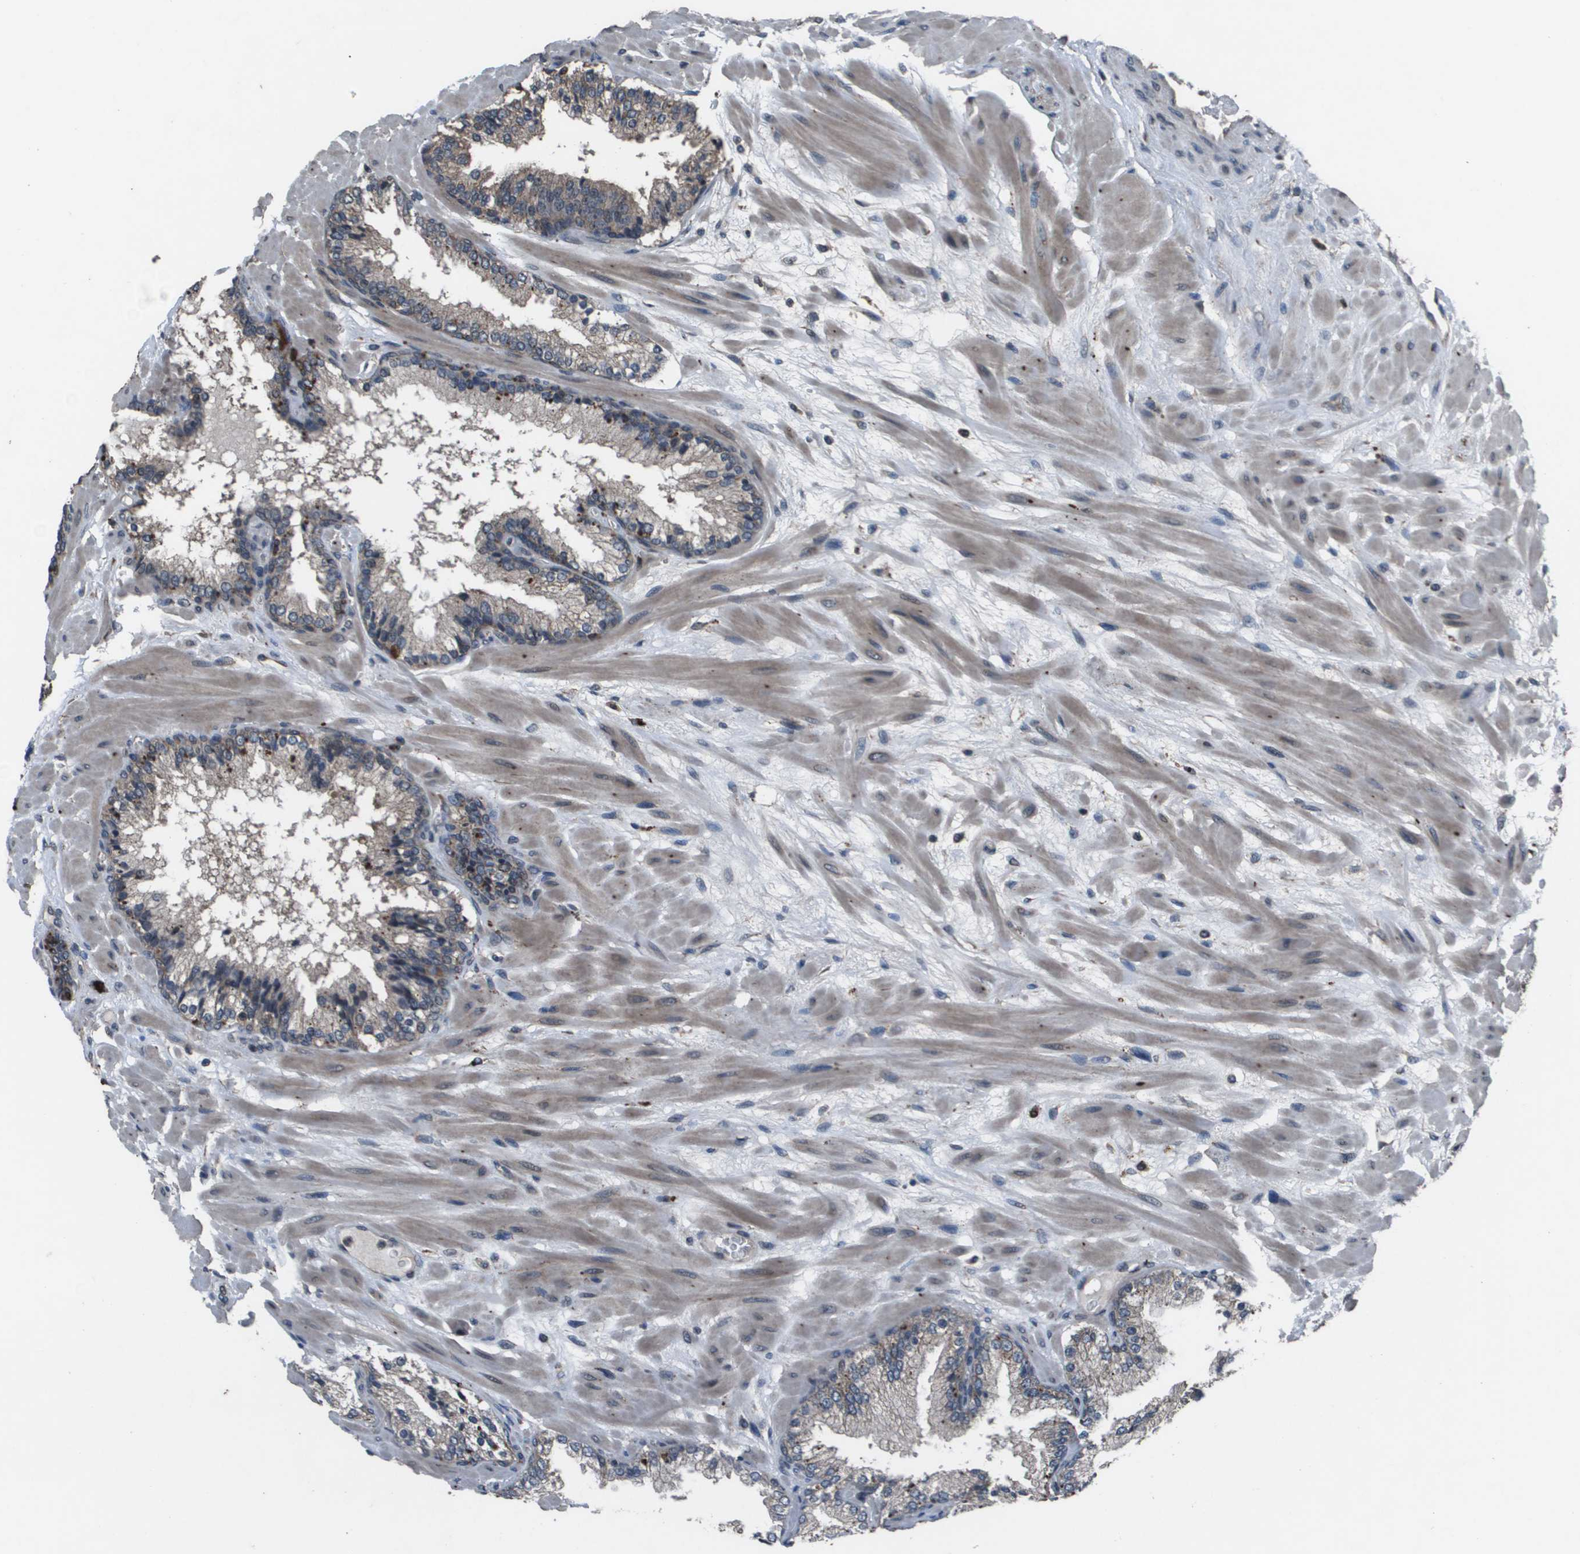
{"staining": {"intensity": "negative", "quantity": "none", "location": "none"}, "tissue": "prostate cancer", "cell_type": "Tumor cells", "image_type": "cancer", "snomed": [{"axis": "morphology", "description": "Adenocarcinoma, Low grade"}, {"axis": "topography", "description": "Prostate"}], "caption": "Histopathology image shows no significant protein positivity in tumor cells of prostate cancer (low-grade adenocarcinoma). The staining is performed using DAB (3,3'-diaminobenzidine) brown chromogen with nuclei counter-stained in using hematoxylin.", "gene": "GOSR2", "patient": {"sex": "male", "age": 63}}